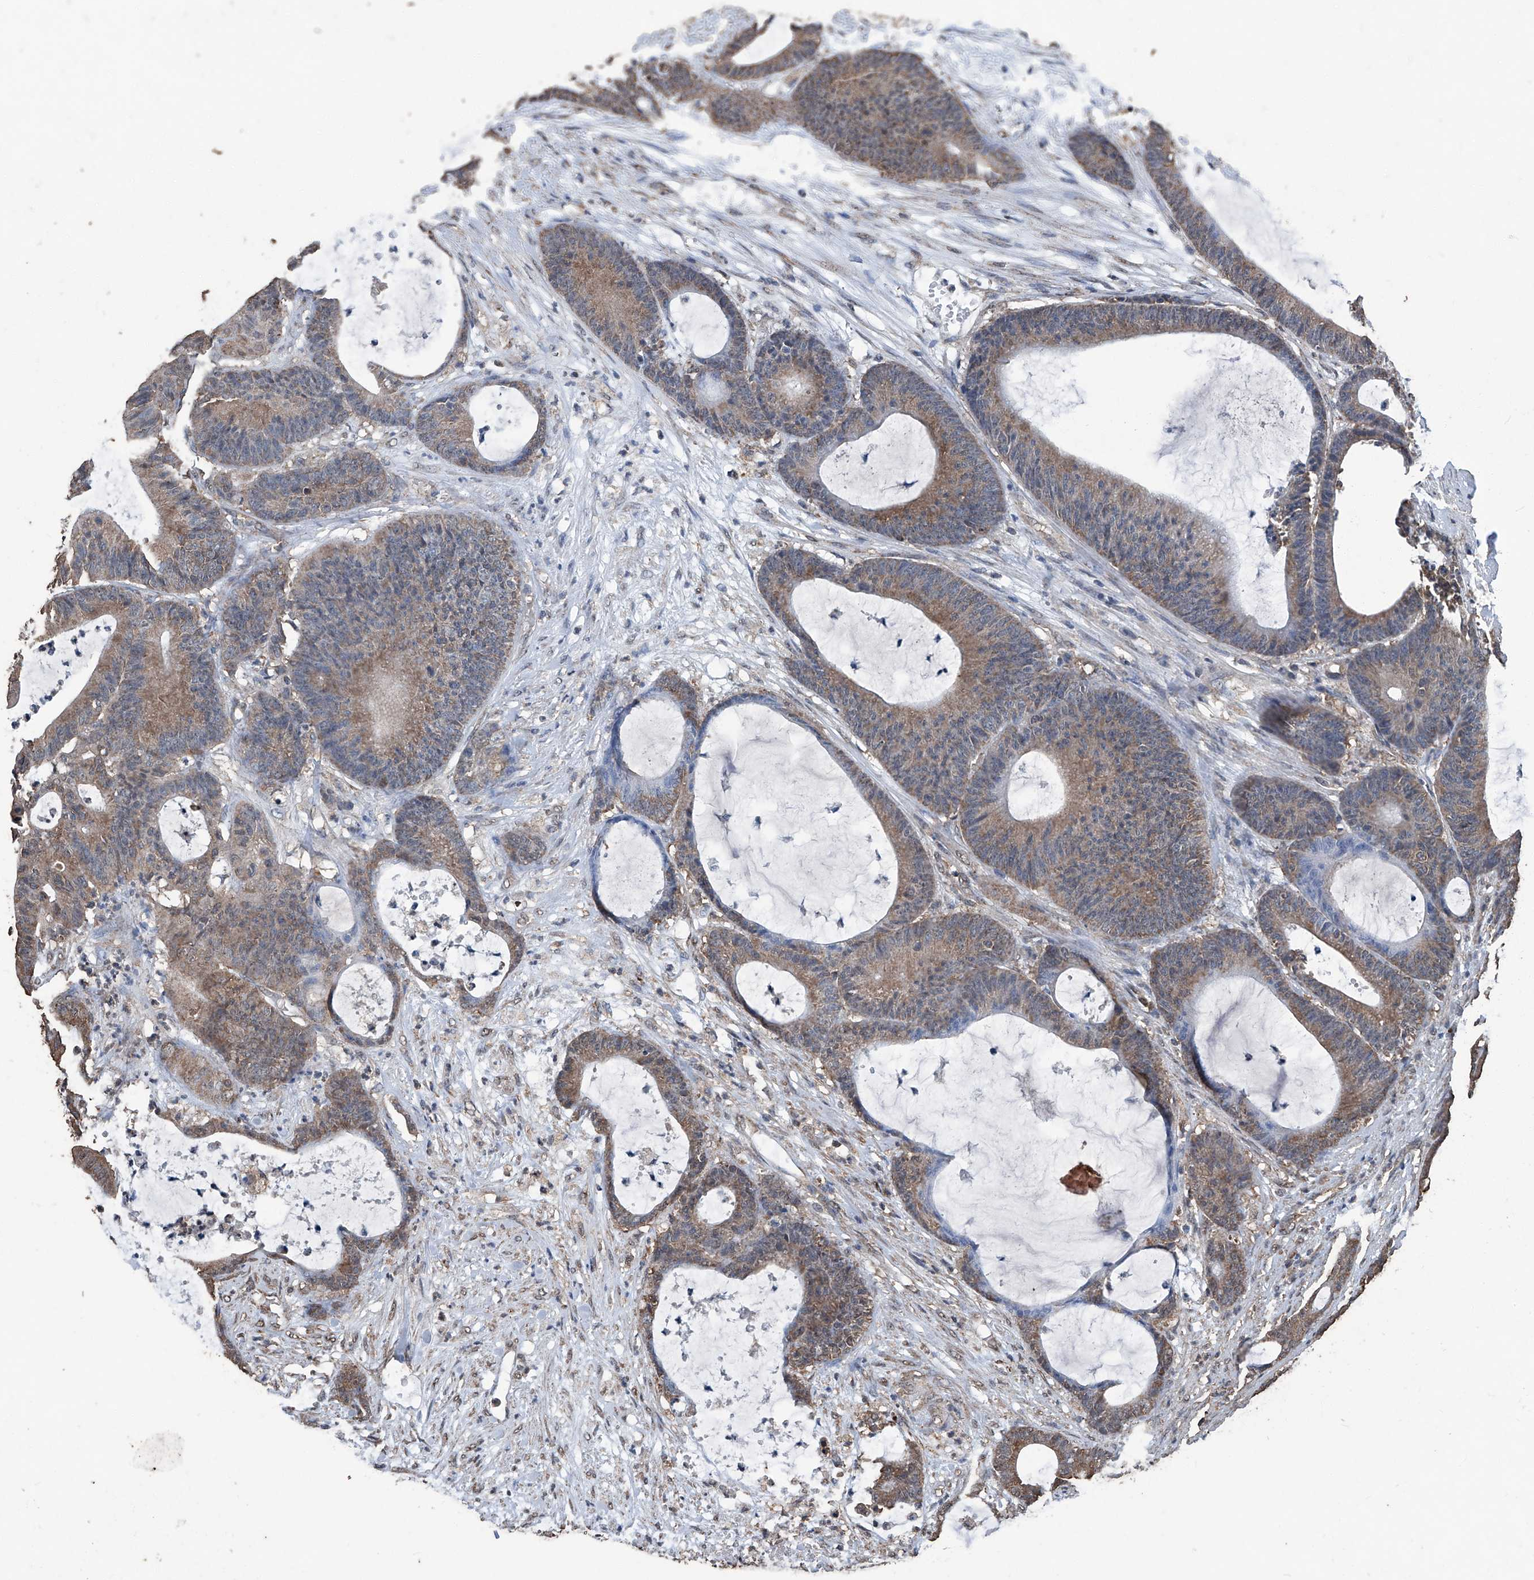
{"staining": {"intensity": "moderate", "quantity": ">75%", "location": "cytoplasmic/membranous"}, "tissue": "colorectal cancer", "cell_type": "Tumor cells", "image_type": "cancer", "snomed": [{"axis": "morphology", "description": "Adenocarcinoma, NOS"}, {"axis": "topography", "description": "Colon"}], "caption": "A photomicrograph showing moderate cytoplasmic/membranous expression in about >75% of tumor cells in colorectal adenocarcinoma, as visualized by brown immunohistochemical staining.", "gene": "STARD7", "patient": {"sex": "female", "age": 84}}